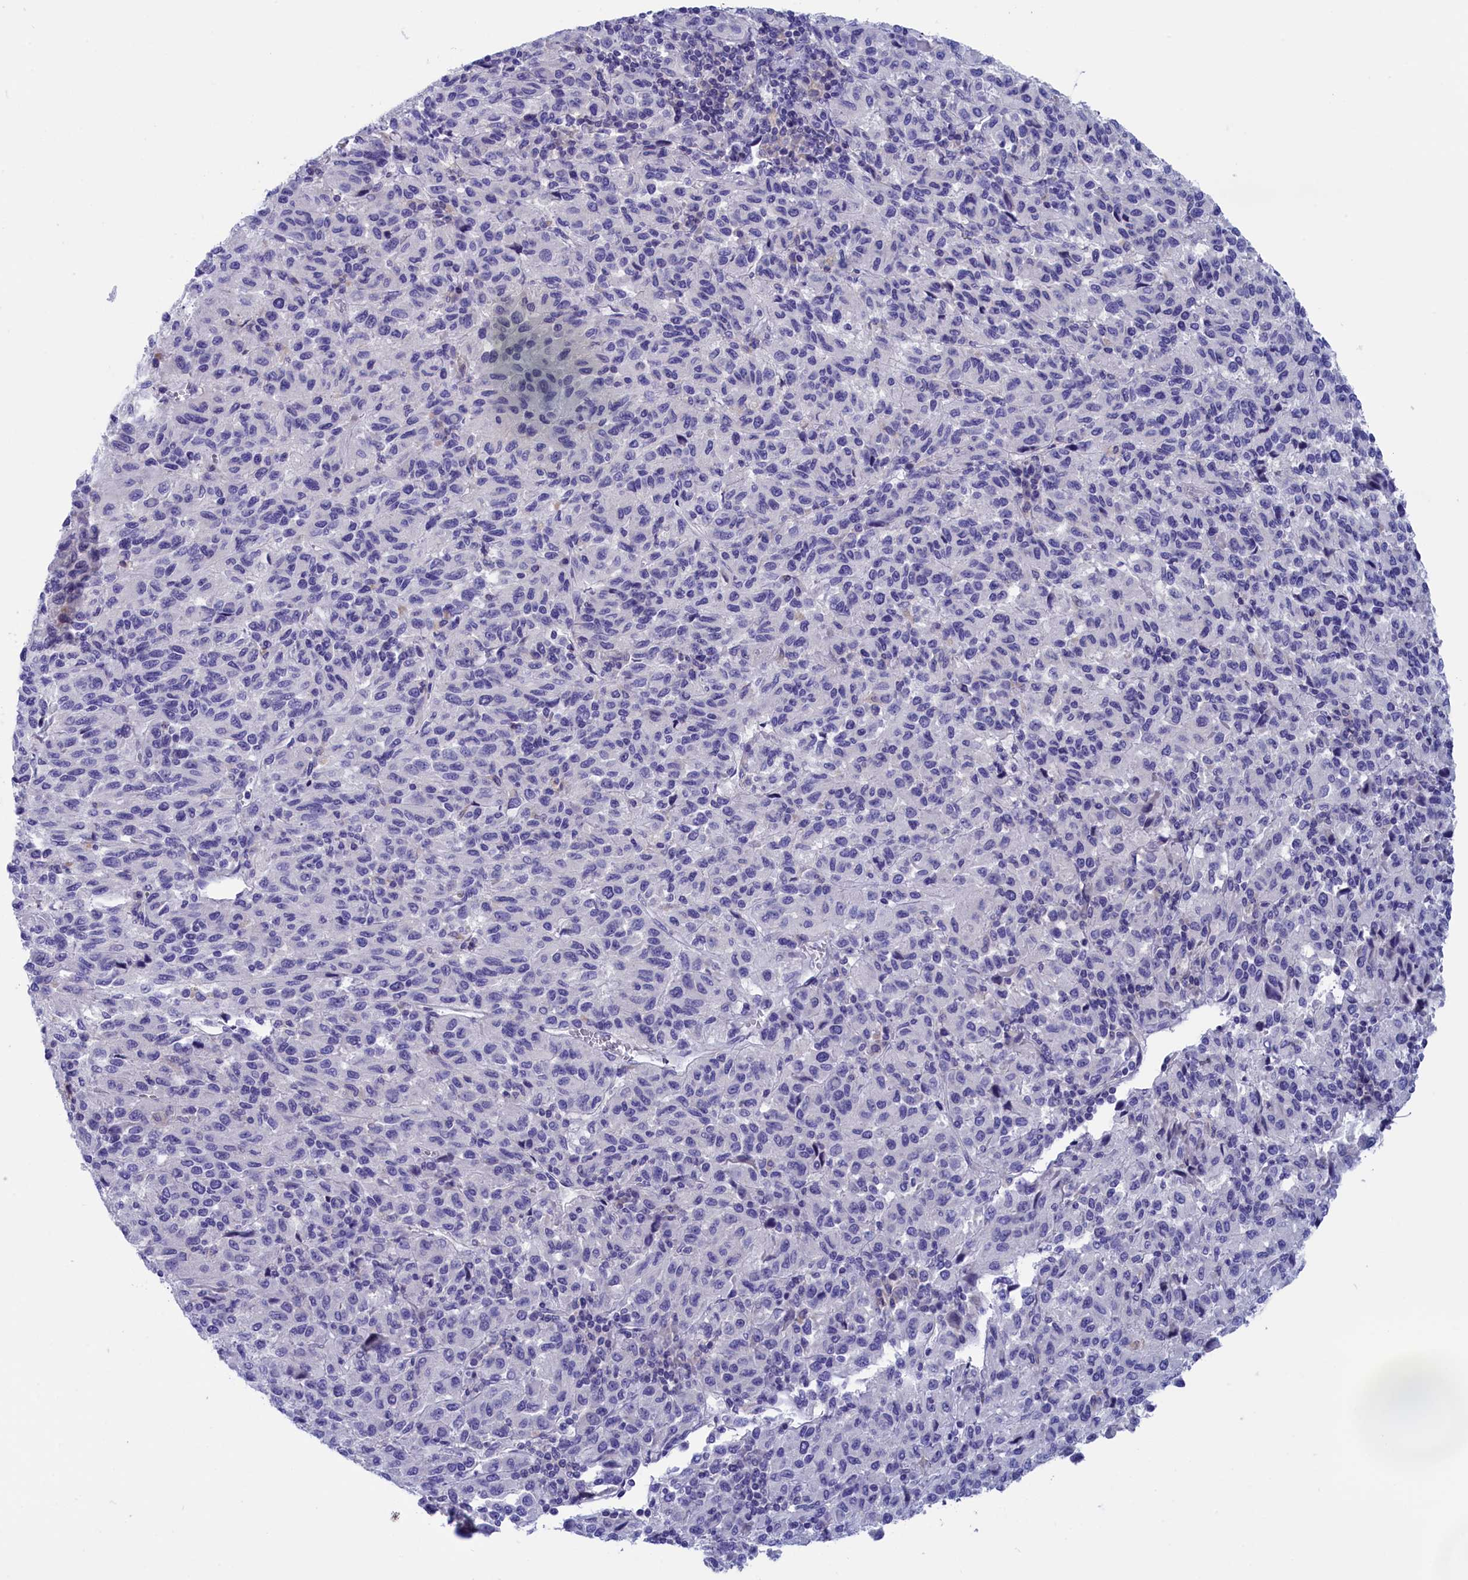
{"staining": {"intensity": "negative", "quantity": "none", "location": "none"}, "tissue": "melanoma", "cell_type": "Tumor cells", "image_type": "cancer", "snomed": [{"axis": "morphology", "description": "Malignant melanoma, Metastatic site"}, {"axis": "topography", "description": "Lung"}], "caption": "A high-resolution micrograph shows IHC staining of malignant melanoma (metastatic site), which exhibits no significant staining in tumor cells. (Brightfield microscopy of DAB (3,3'-diaminobenzidine) IHC at high magnification).", "gene": "VPS35L", "patient": {"sex": "male", "age": 64}}